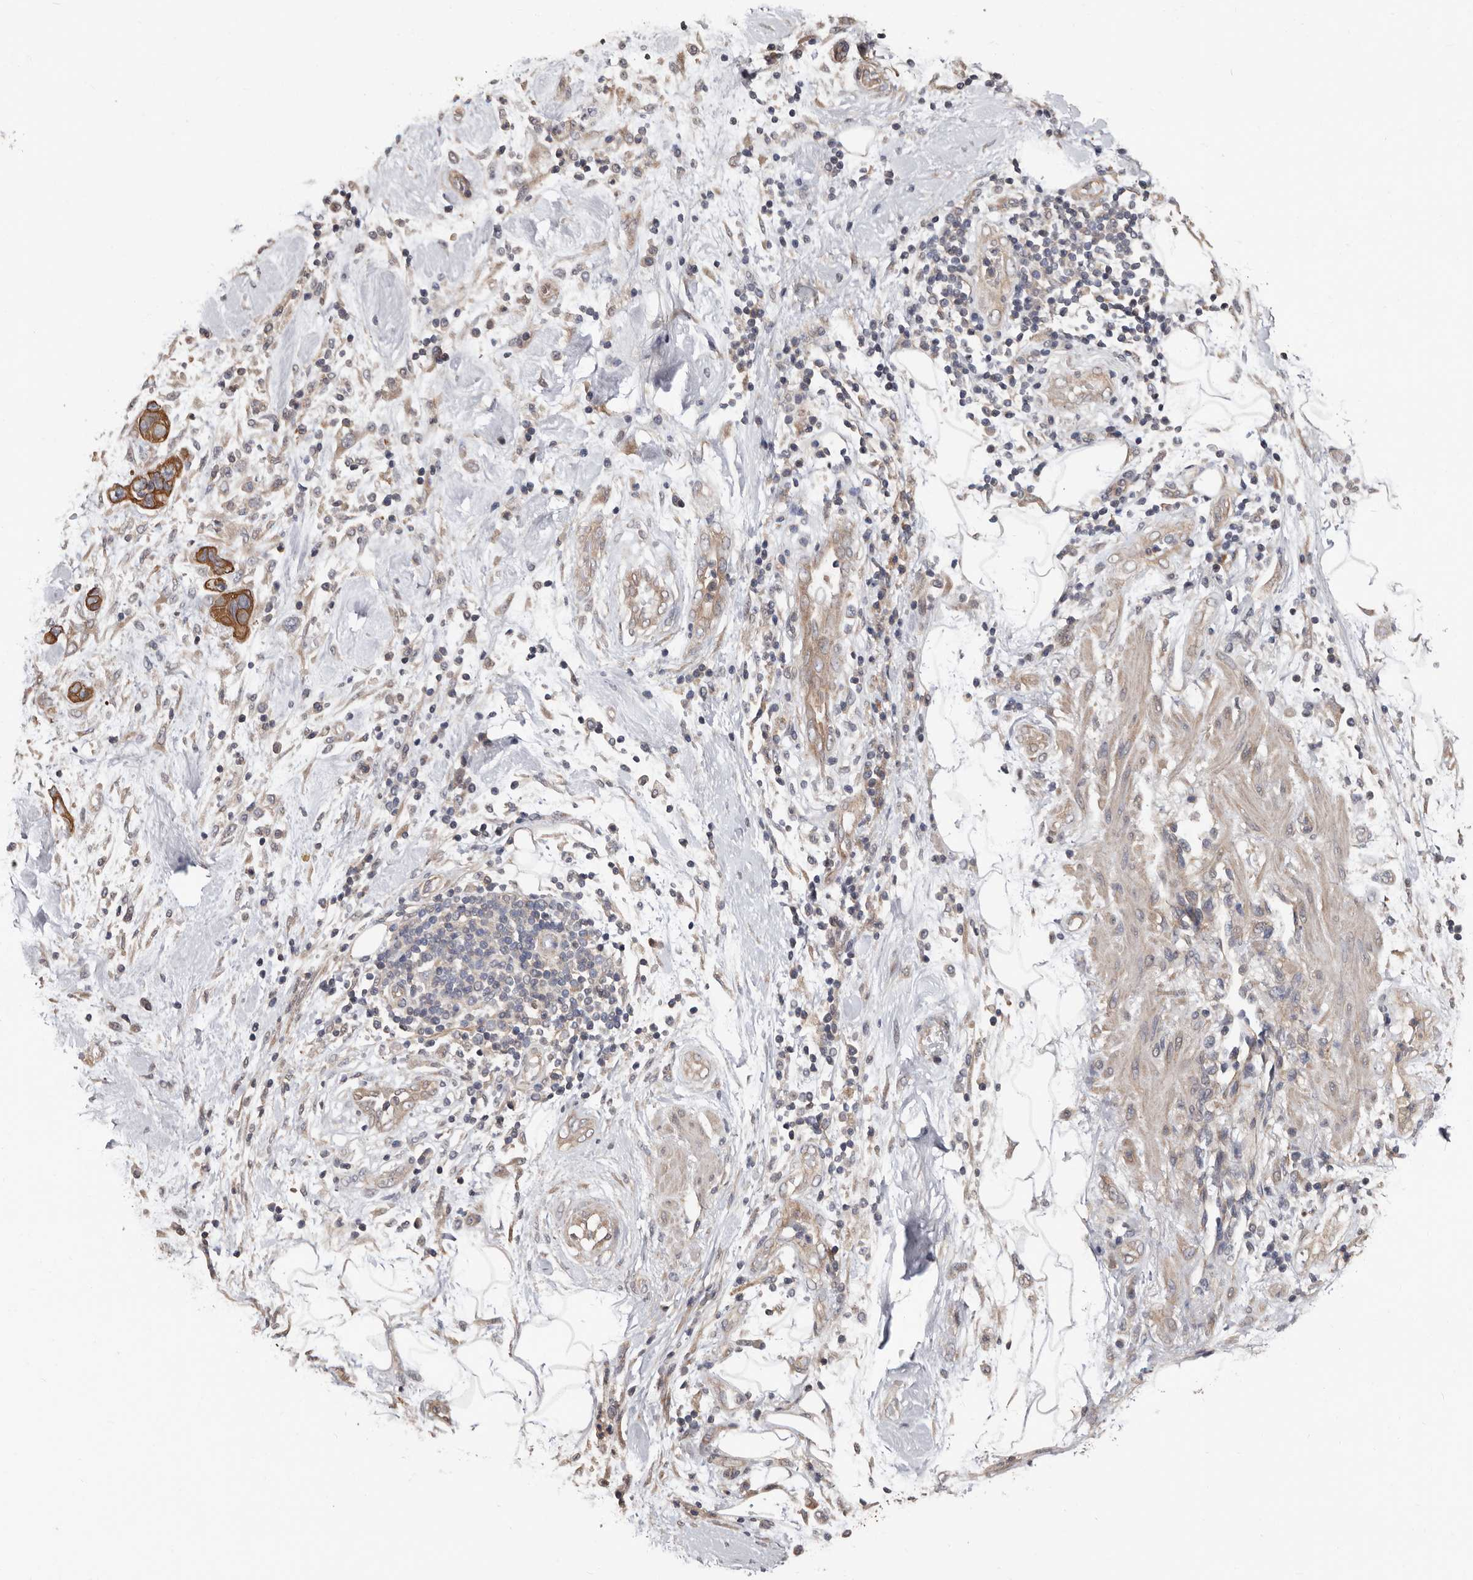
{"staining": {"intensity": "moderate", "quantity": ">75%", "location": "cytoplasmic/membranous"}, "tissue": "pancreatic cancer", "cell_type": "Tumor cells", "image_type": "cancer", "snomed": [{"axis": "morphology", "description": "Normal tissue, NOS"}, {"axis": "morphology", "description": "Adenocarcinoma, NOS"}, {"axis": "topography", "description": "Pancreas"}], "caption": "Human adenocarcinoma (pancreatic) stained with a brown dye shows moderate cytoplasmic/membranous positive expression in about >75% of tumor cells.", "gene": "MRPL18", "patient": {"sex": "female", "age": 71}}